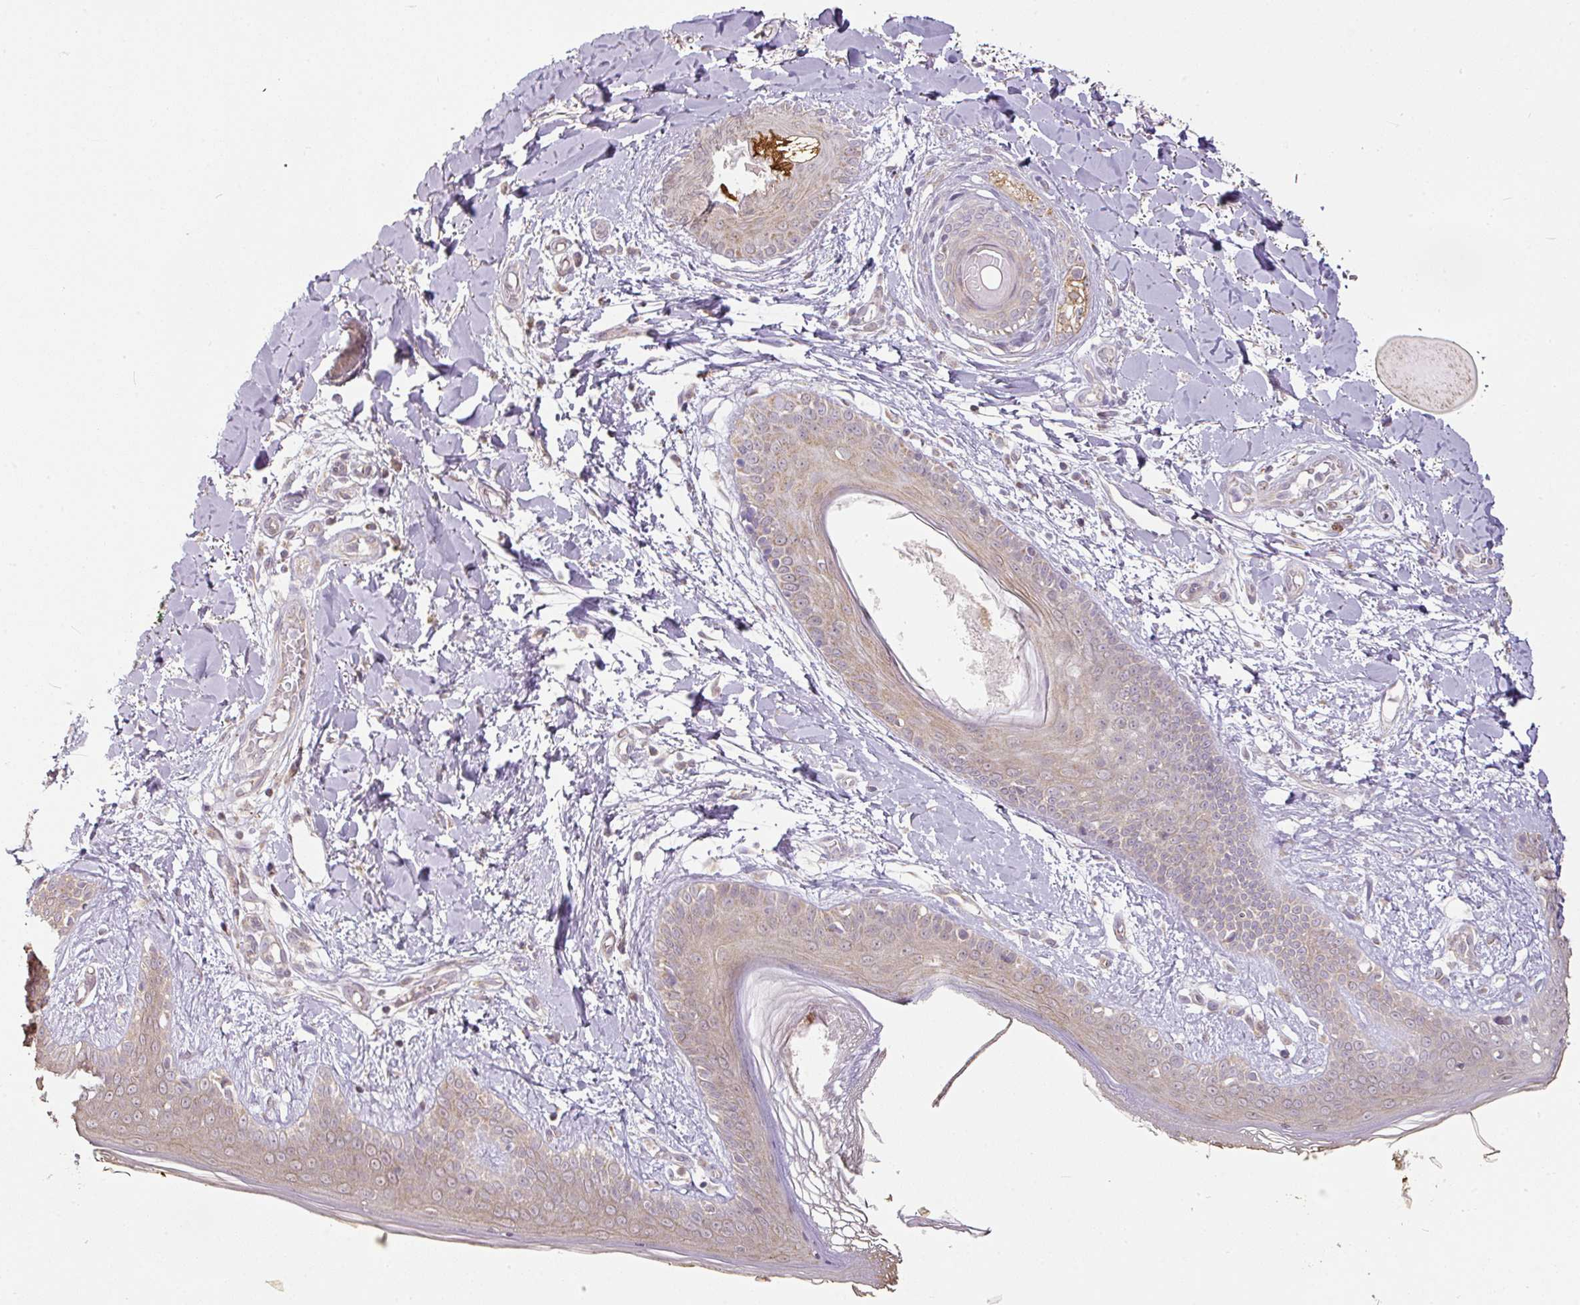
{"staining": {"intensity": "weak", "quantity": ">75%", "location": "cytoplasmic/membranous"}, "tissue": "skin", "cell_type": "Fibroblasts", "image_type": "normal", "snomed": [{"axis": "morphology", "description": "Normal tissue, NOS"}, {"axis": "topography", "description": "Skin"}], "caption": "Immunohistochemistry (IHC) staining of normal skin, which exhibits low levels of weak cytoplasmic/membranous staining in about >75% of fibroblasts indicating weak cytoplasmic/membranous protein expression. The staining was performed using DAB (3,3'-diaminobenzidine) (brown) for protein detection and nuclei were counterstained in hematoxylin (blue).", "gene": "MYOM2", "patient": {"sex": "female", "age": 34}}